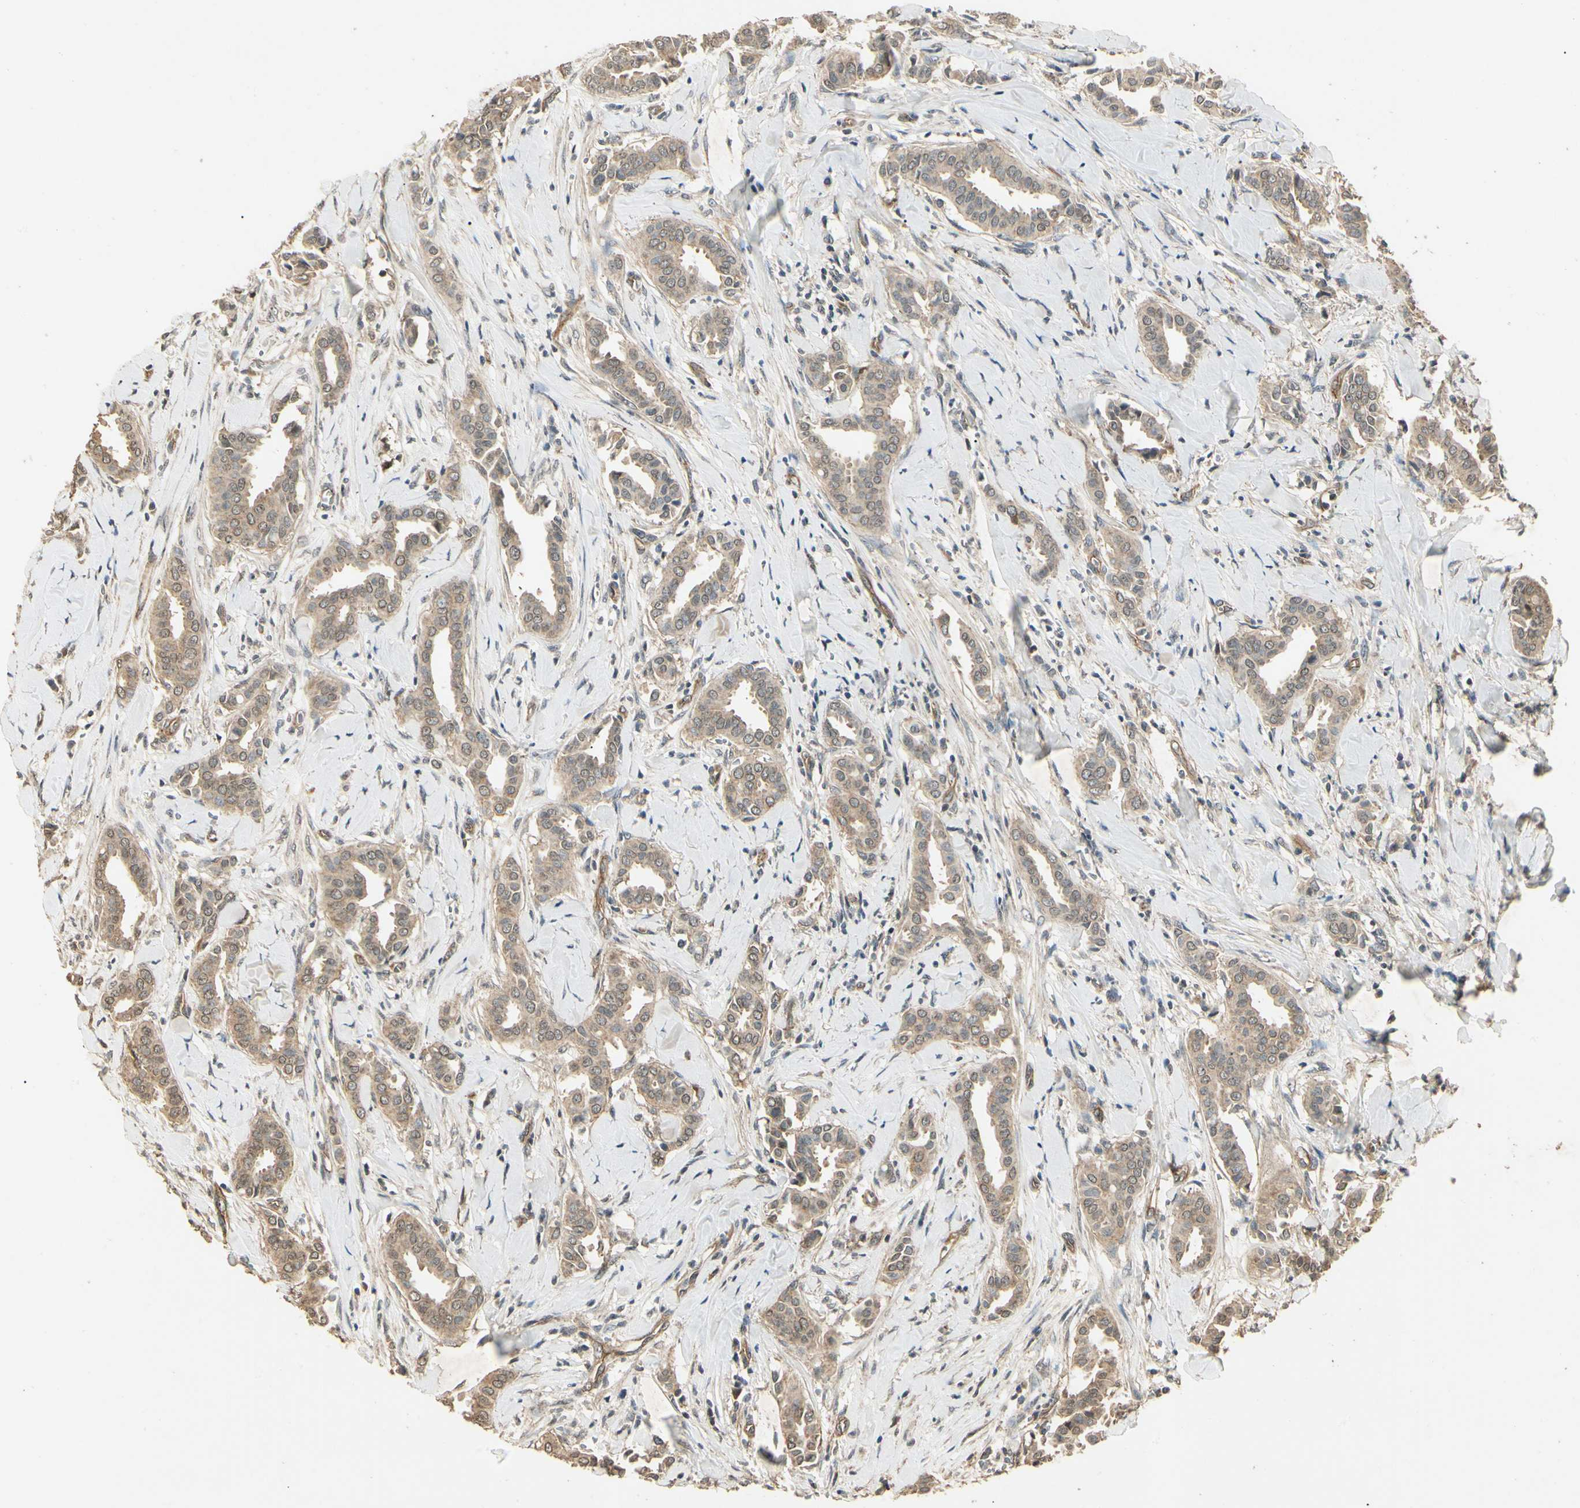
{"staining": {"intensity": "weak", "quantity": ">75%", "location": "cytoplasmic/membranous"}, "tissue": "head and neck cancer", "cell_type": "Tumor cells", "image_type": "cancer", "snomed": [{"axis": "morphology", "description": "Adenocarcinoma, NOS"}, {"axis": "topography", "description": "Salivary gland"}, {"axis": "topography", "description": "Head-Neck"}], "caption": "Immunohistochemical staining of head and neck cancer reveals weak cytoplasmic/membranous protein positivity in approximately >75% of tumor cells. (DAB (3,3'-diaminobenzidine) IHC with brightfield microscopy, high magnification).", "gene": "RNF180", "patient": {"sex": "female", "age": 59}}